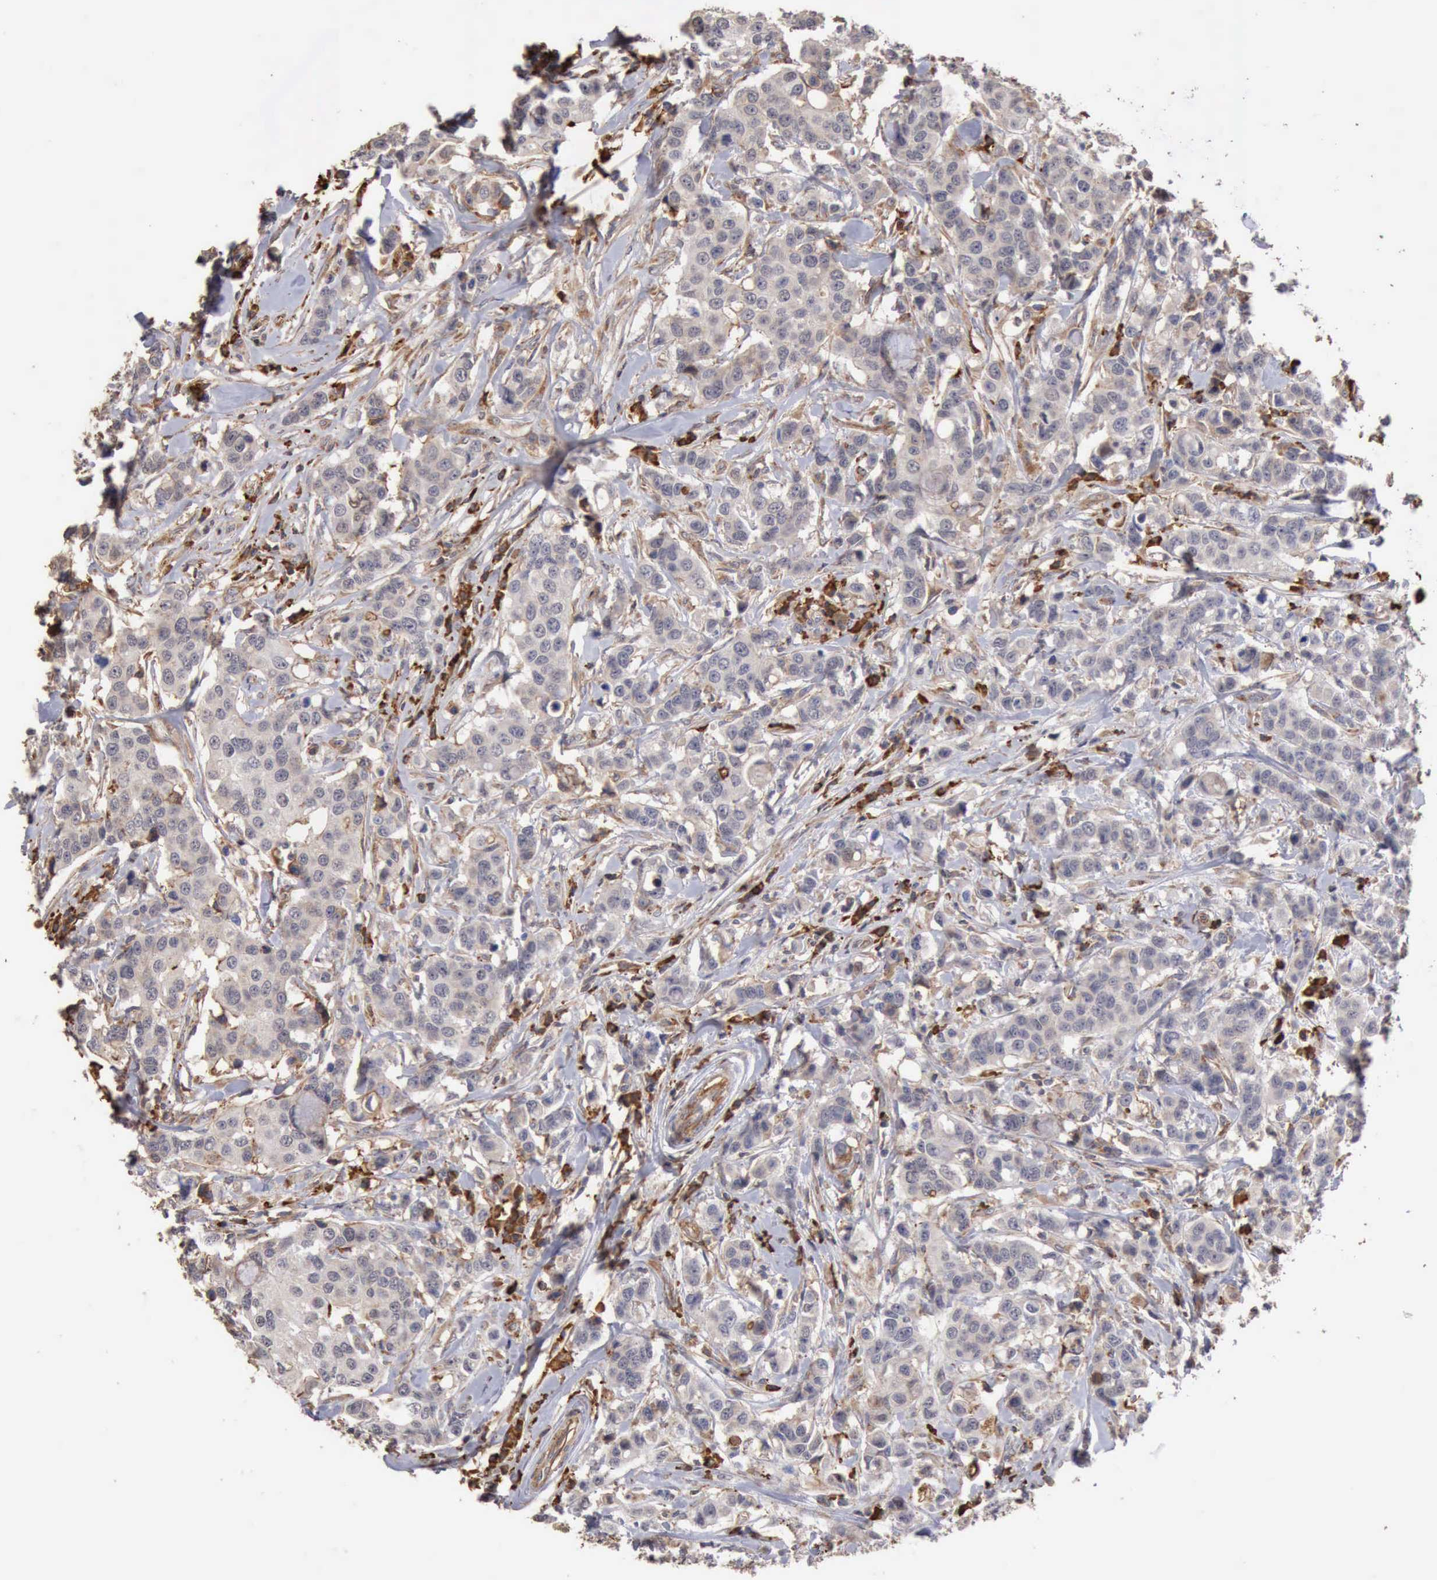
{"staining": {"intensity": "weak", "quantity": ">75%", "location": "cytoplasmic/membranous"}, "tissue": "breast cancer", "cell_type": "Tumor cells", "image_type": "cancer", "snomed": [{"axis": "morphology", "description": "Duct carcinoma"}, {"axis": "topography", "description": "Breast"}], "caption": "Immunohistochemical staining of breast cancer (infiltrating ductal carcinoma) demonstrates low levels of weak cytoplasmic/membranous positivity in approximately >75% of tumor cells.", "gene": "GPR101", "patient": {"sex": "female", "age": 27}}